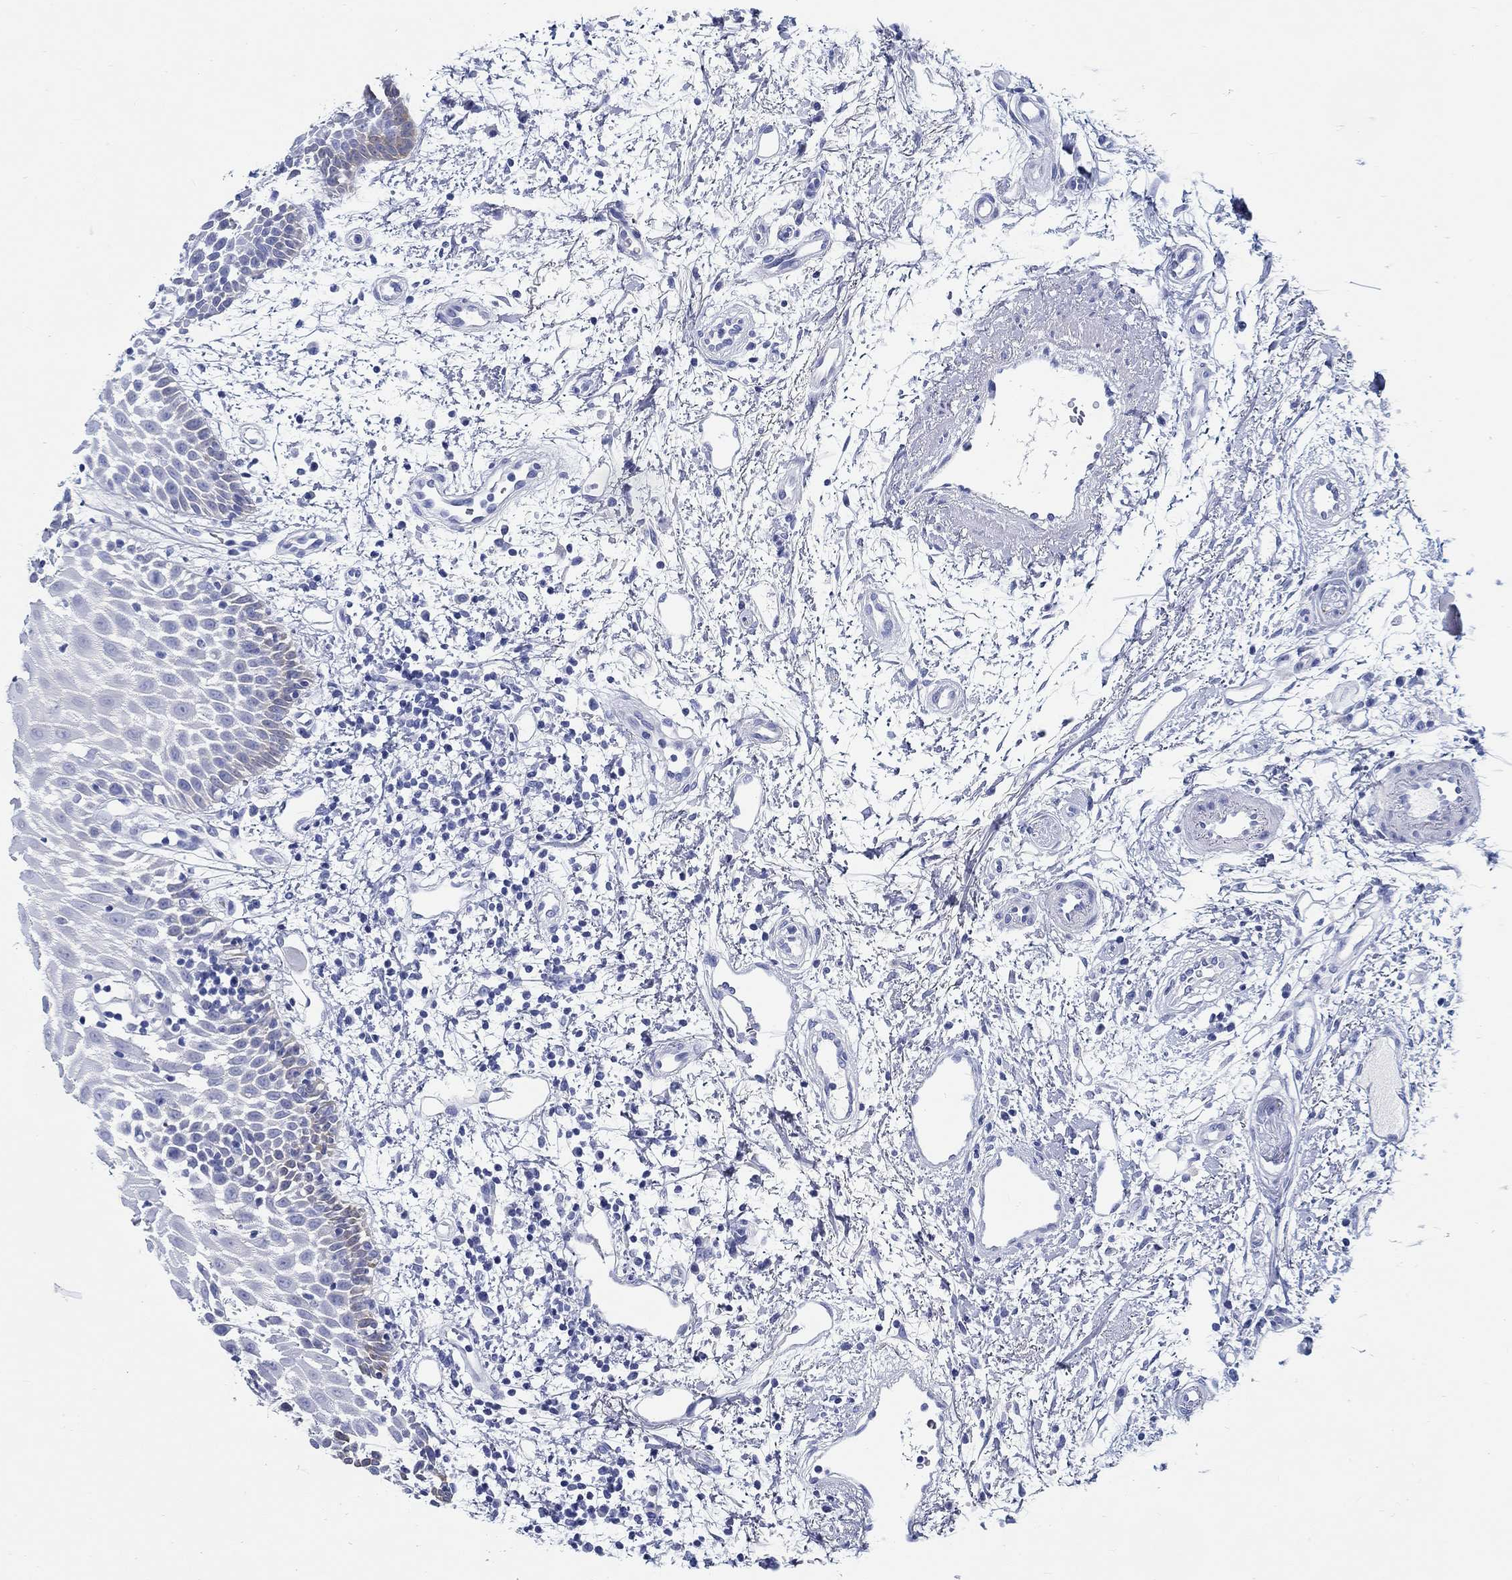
{"staining": {"intensity": "negative", "quantity": "none", "location": "none"}, "tissue": "oral mucosa", "cell_type": "Squamous epithelial cells", "image_type": "normal", "snomed": [{"axis": "morphology", "description": "Normal tissue, NOS"}, {"axis": "morphology", "description": "Squamous cell carcinoma, NOS"}, {"axis": "topography", "description": "Oral tissue"}, {"axis": "topography", "description": "Head-Neck"}], "caption": "High power microscopy histopathology image of an immunohistochemistry (IHC) image of benign oral mucosa, revealing no significant staining in squamous epithelial cells.", "gene": "FBXO2", "patient": {"sex": "female", "age": 75}}